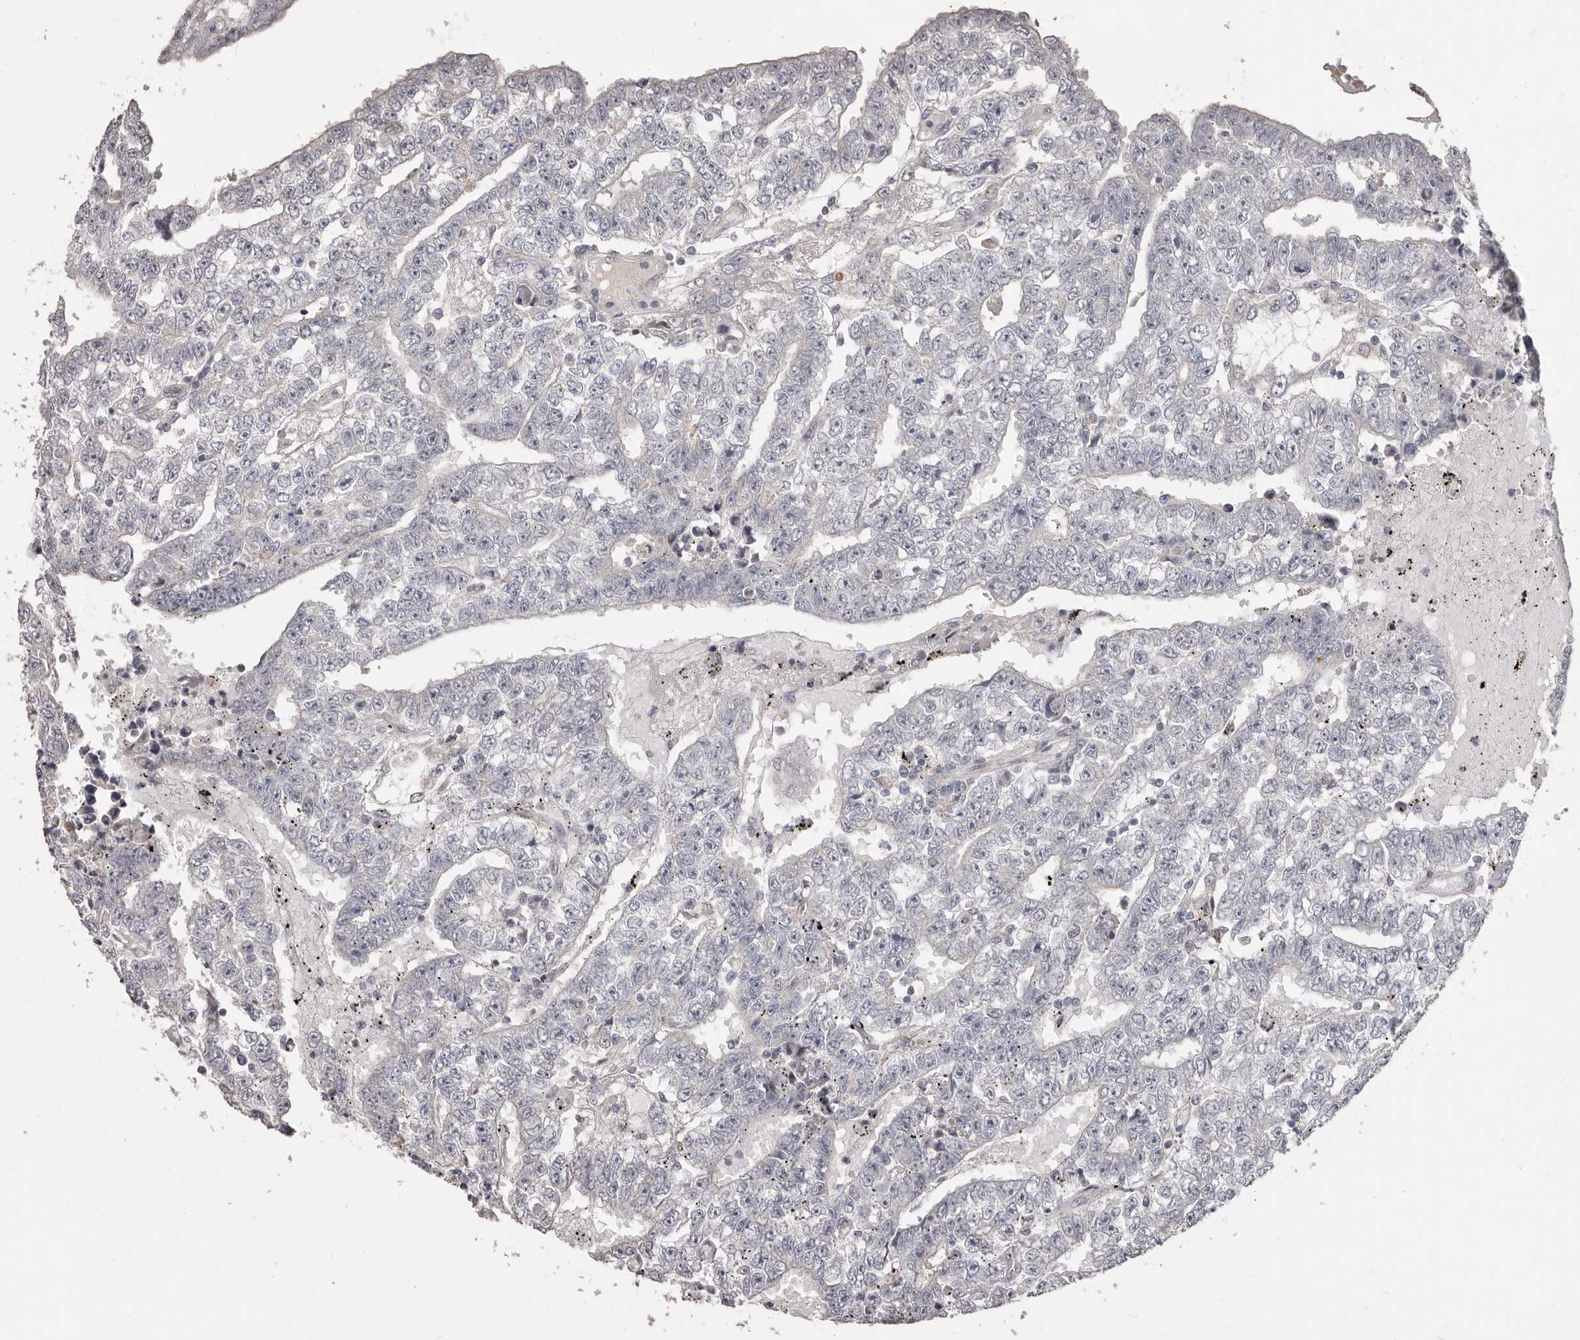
{"staining": {"intensity": "negative", "quantity": "none", "location": "none"}, "tissue": "testis cancer", "cell_type": "Tumor cells", "image_type": "cancer", "snomed": [{"axis": "morphology", "description": "Carcinoma, Embryonal, NOS"}, {"axis": "topography", "description": "Testis"}], "caption": "Tumor cells show no significant staining in embryonal carcinoma (testis). The staining was performed using DAB (3,3'-diaminobenzidine) to visualize the protein expression in brown, while the nuclei were stained in blue with hematoxylin (Magnification: 20x).", "gene": "PRSS27", "patient": {"sex": "male", "age": 25}}